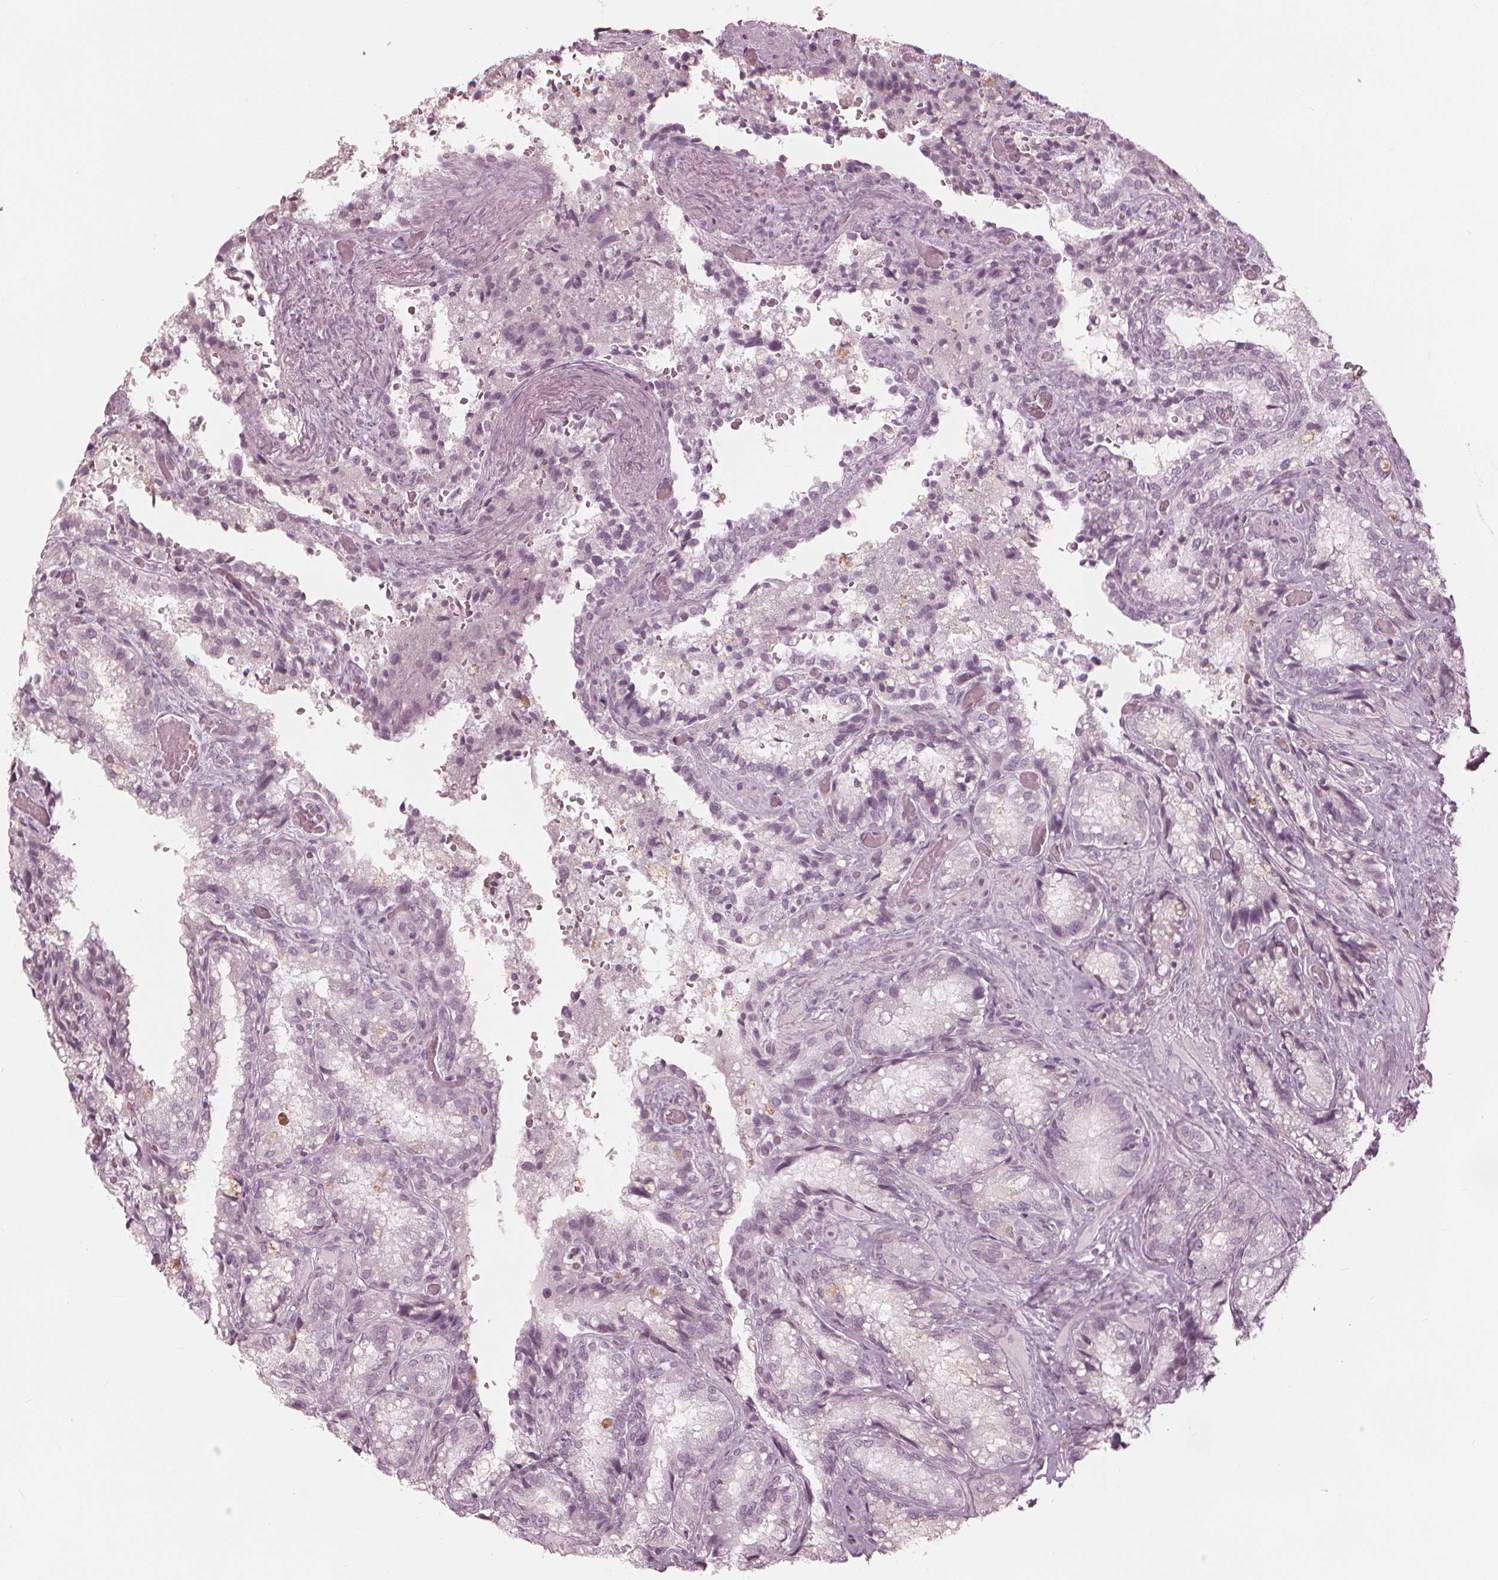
{"staining": {"intensity": "weak", "quantity": "<25%", "location": "cytoplasmic/membranous"}, "tissue": "seminal vesicle", "cell_type": "Glandular cells", "image_type": "normal", "snomed": [{"axis": "morphology", "description": "Normal tissue, NOS"}, {"axis": "topography", "description": "Seminal veicle"}], "caption": "Seminal vesicle was stained to show a protein in brown. There is no significant positivity in glandular cells. (DAB immunohistochemistry (IHC), high magnification).", "gene": "PAEP", "patient": {"sex": "male", "age": 57}}